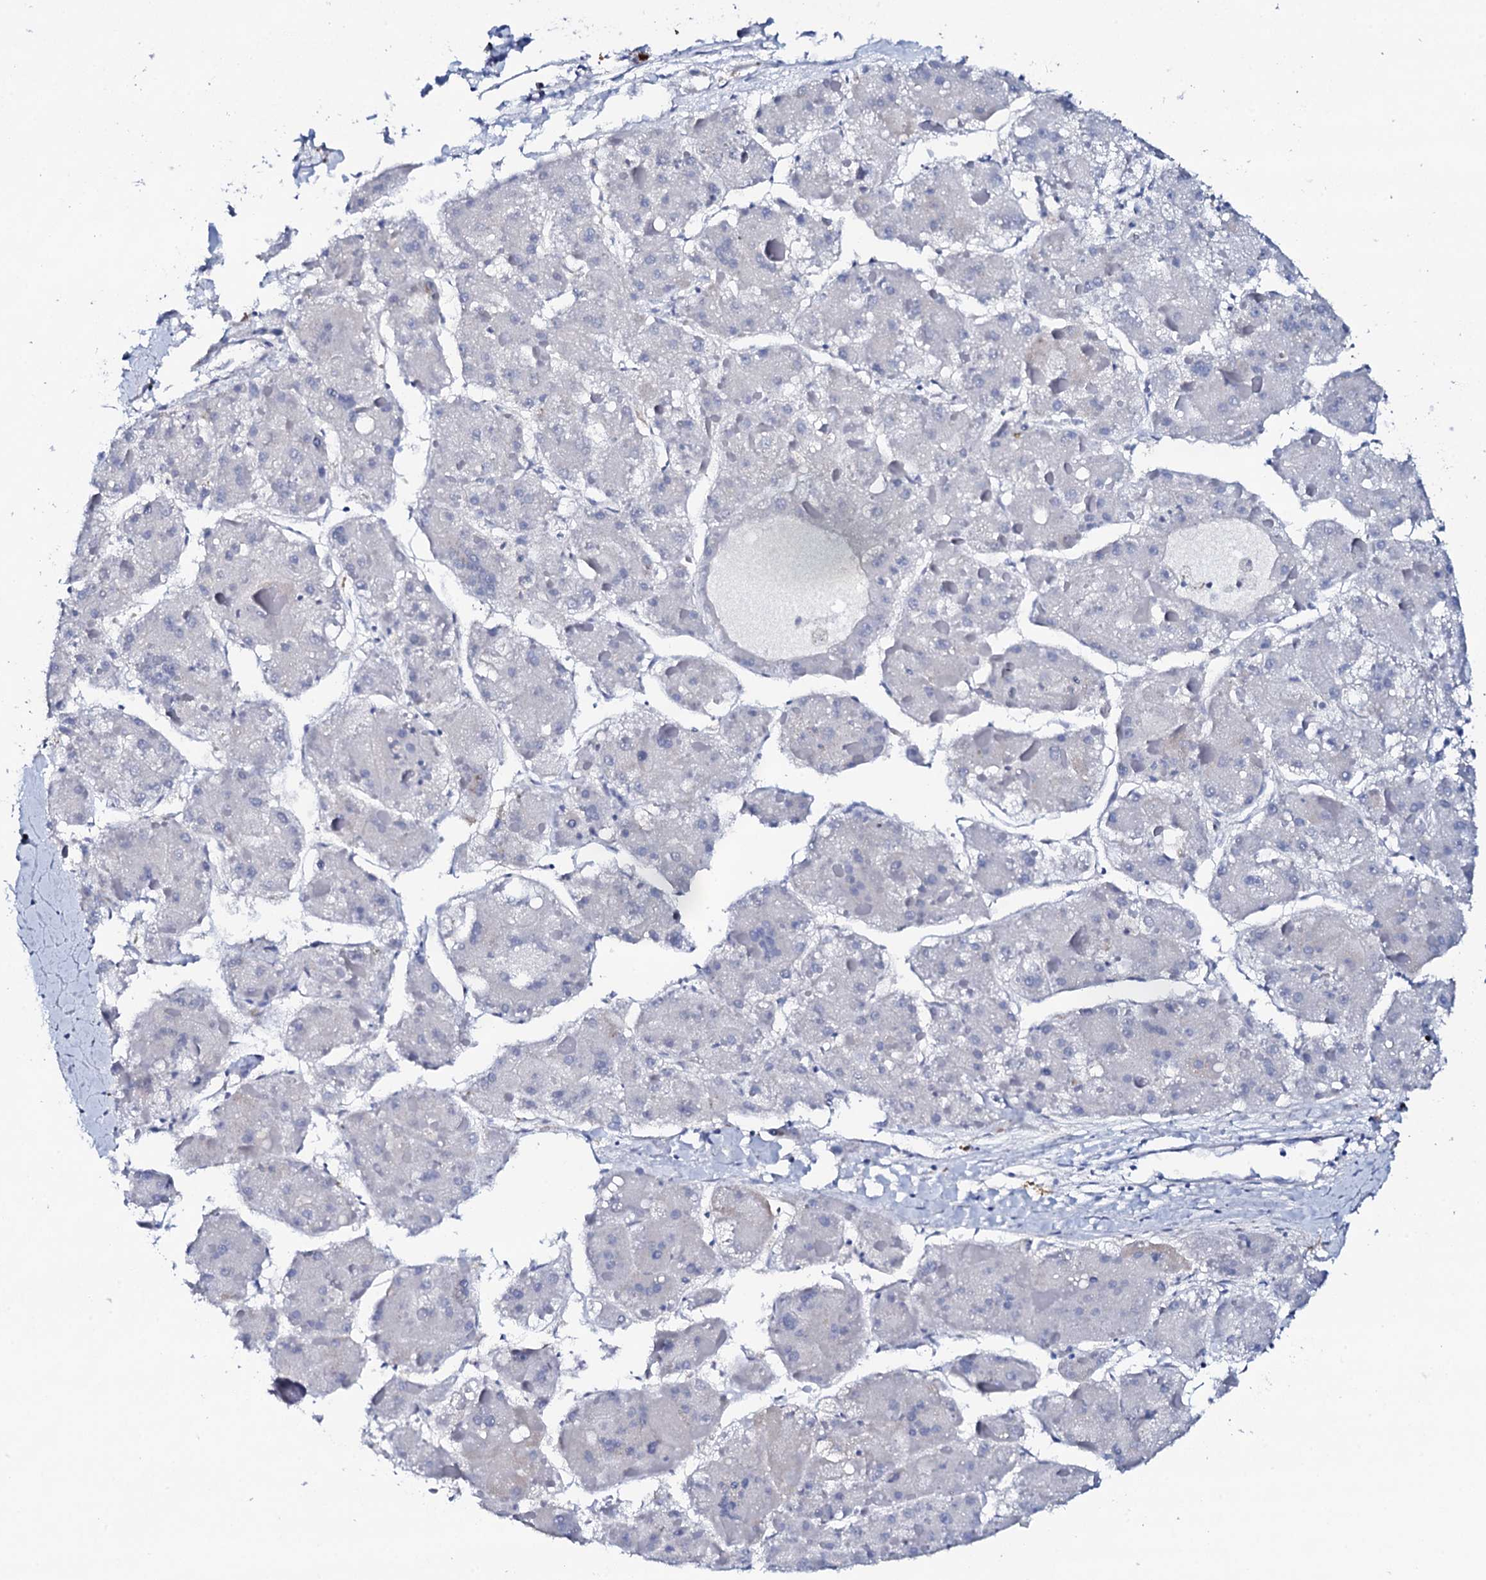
{"staining": {"intensity": "negative", "quantity": "none", "location": "none"}, "tissue": "liver cancer", "cell_type": "Tumor cells", "image_type": "cancer", "snomed": [{"axis": "morphology", "description": "Carcinoma, Hepatocellular, NOS"}, {"axis": "topography", "description": "Liver"}], "caption": "Immunohistochemical staining of human hepatocellular carcinoma (liver) displays no significant positivity in tumor cells. (Immunohistochemistry, brightfield microscopy, high magnification).", "gene": "FBXL16", "patient": {"sex": "female", "age": 73}}